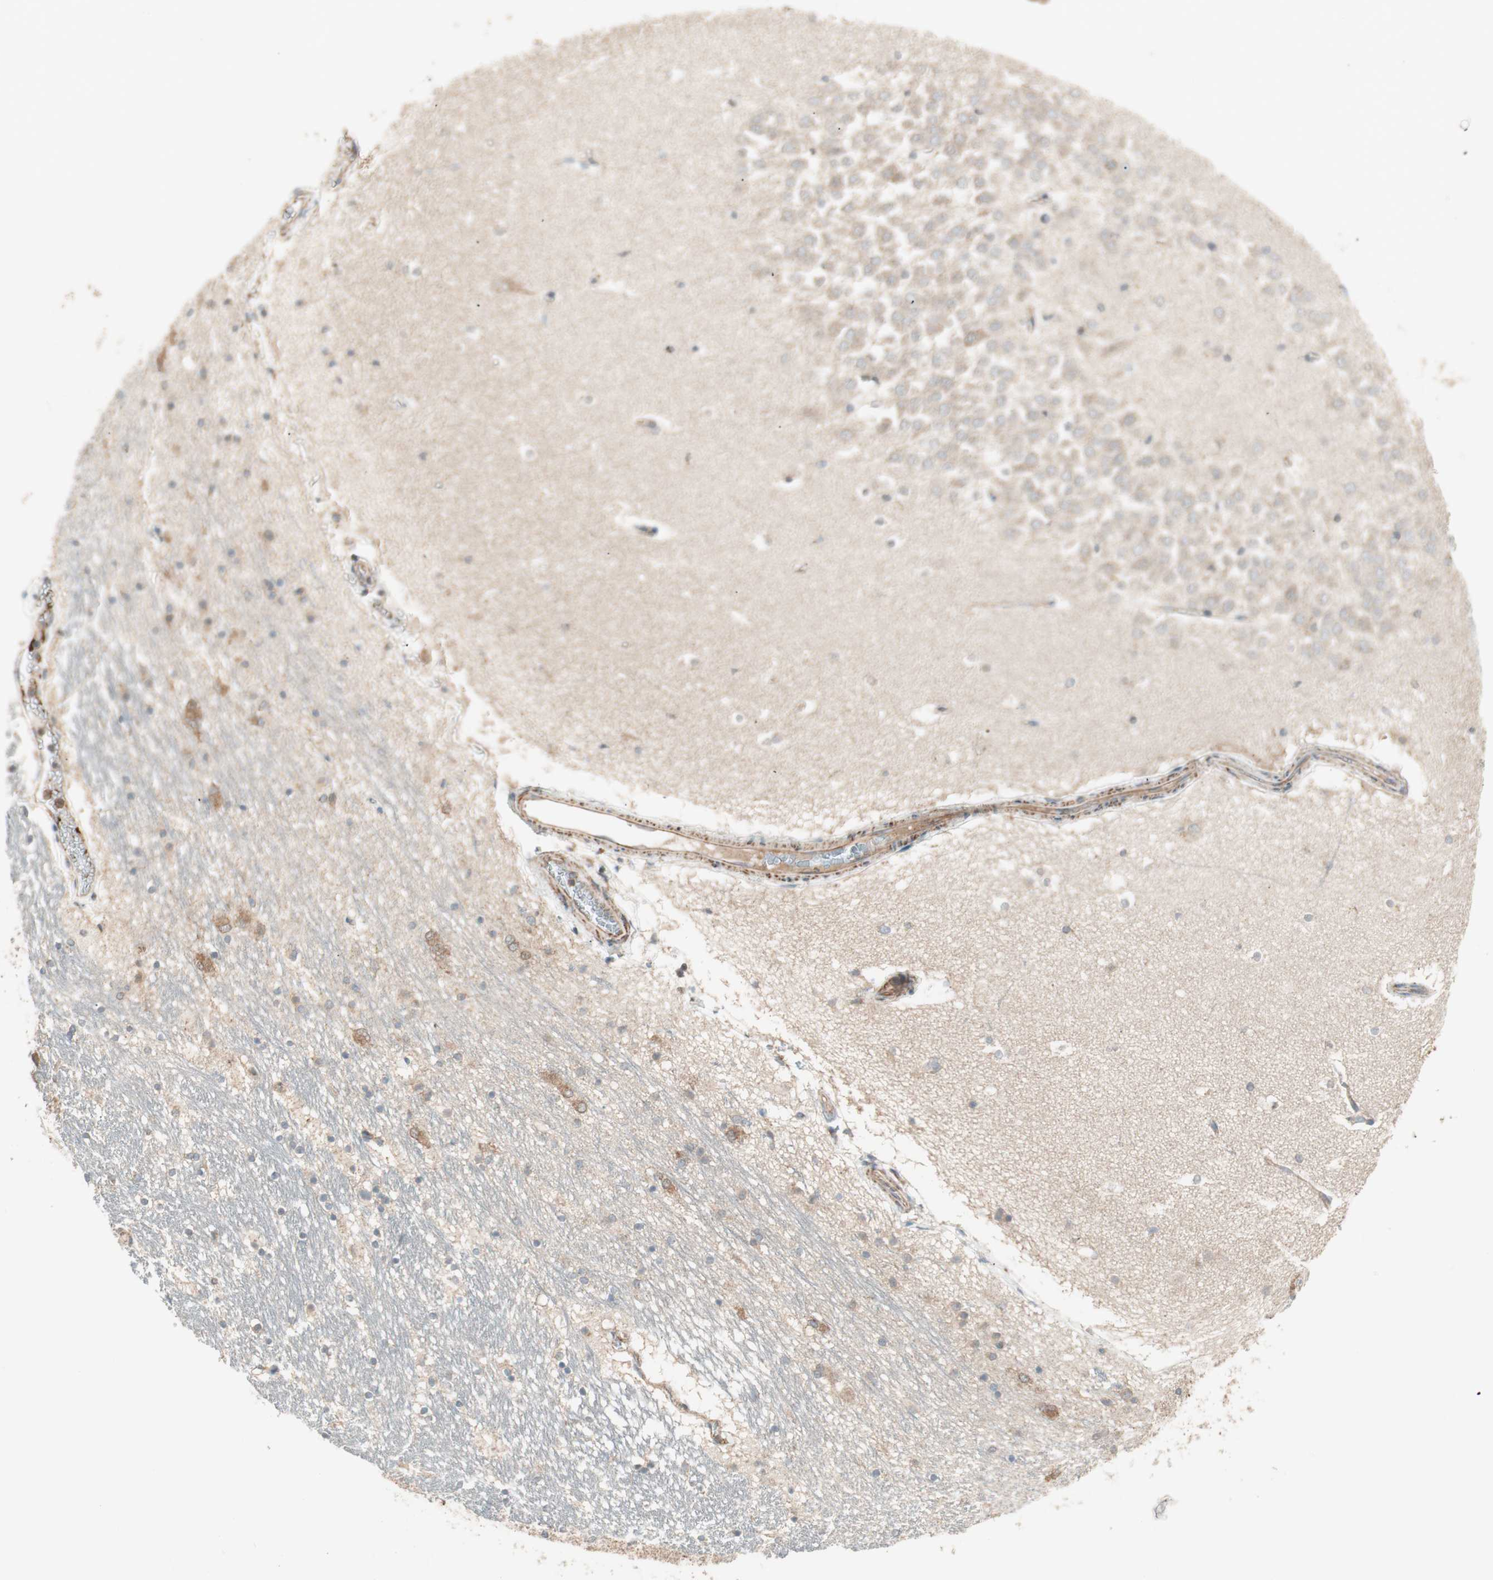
{"staining": {"intensity": "weak", "quantity": "25%-75%", "location": "cytoplasmic/membranous"}, "tissue": "hippocampus", "cell_type": "Glial cells", "image_type": "normal", "snomed": [{"axis": "morphology", "description": "Normal tissue, NOS"}, {"axis": "topography", "description": "Hippocampus"}], "caption": "Immunohistochemistry (IHC) of benign hippocampus demonstrates low levels of weak cytoplasmic/membranous positivity in about 25%-75% of glial cells.", "gene": "CC2D1A", "patient": {"sex": "male", "age": 45}}